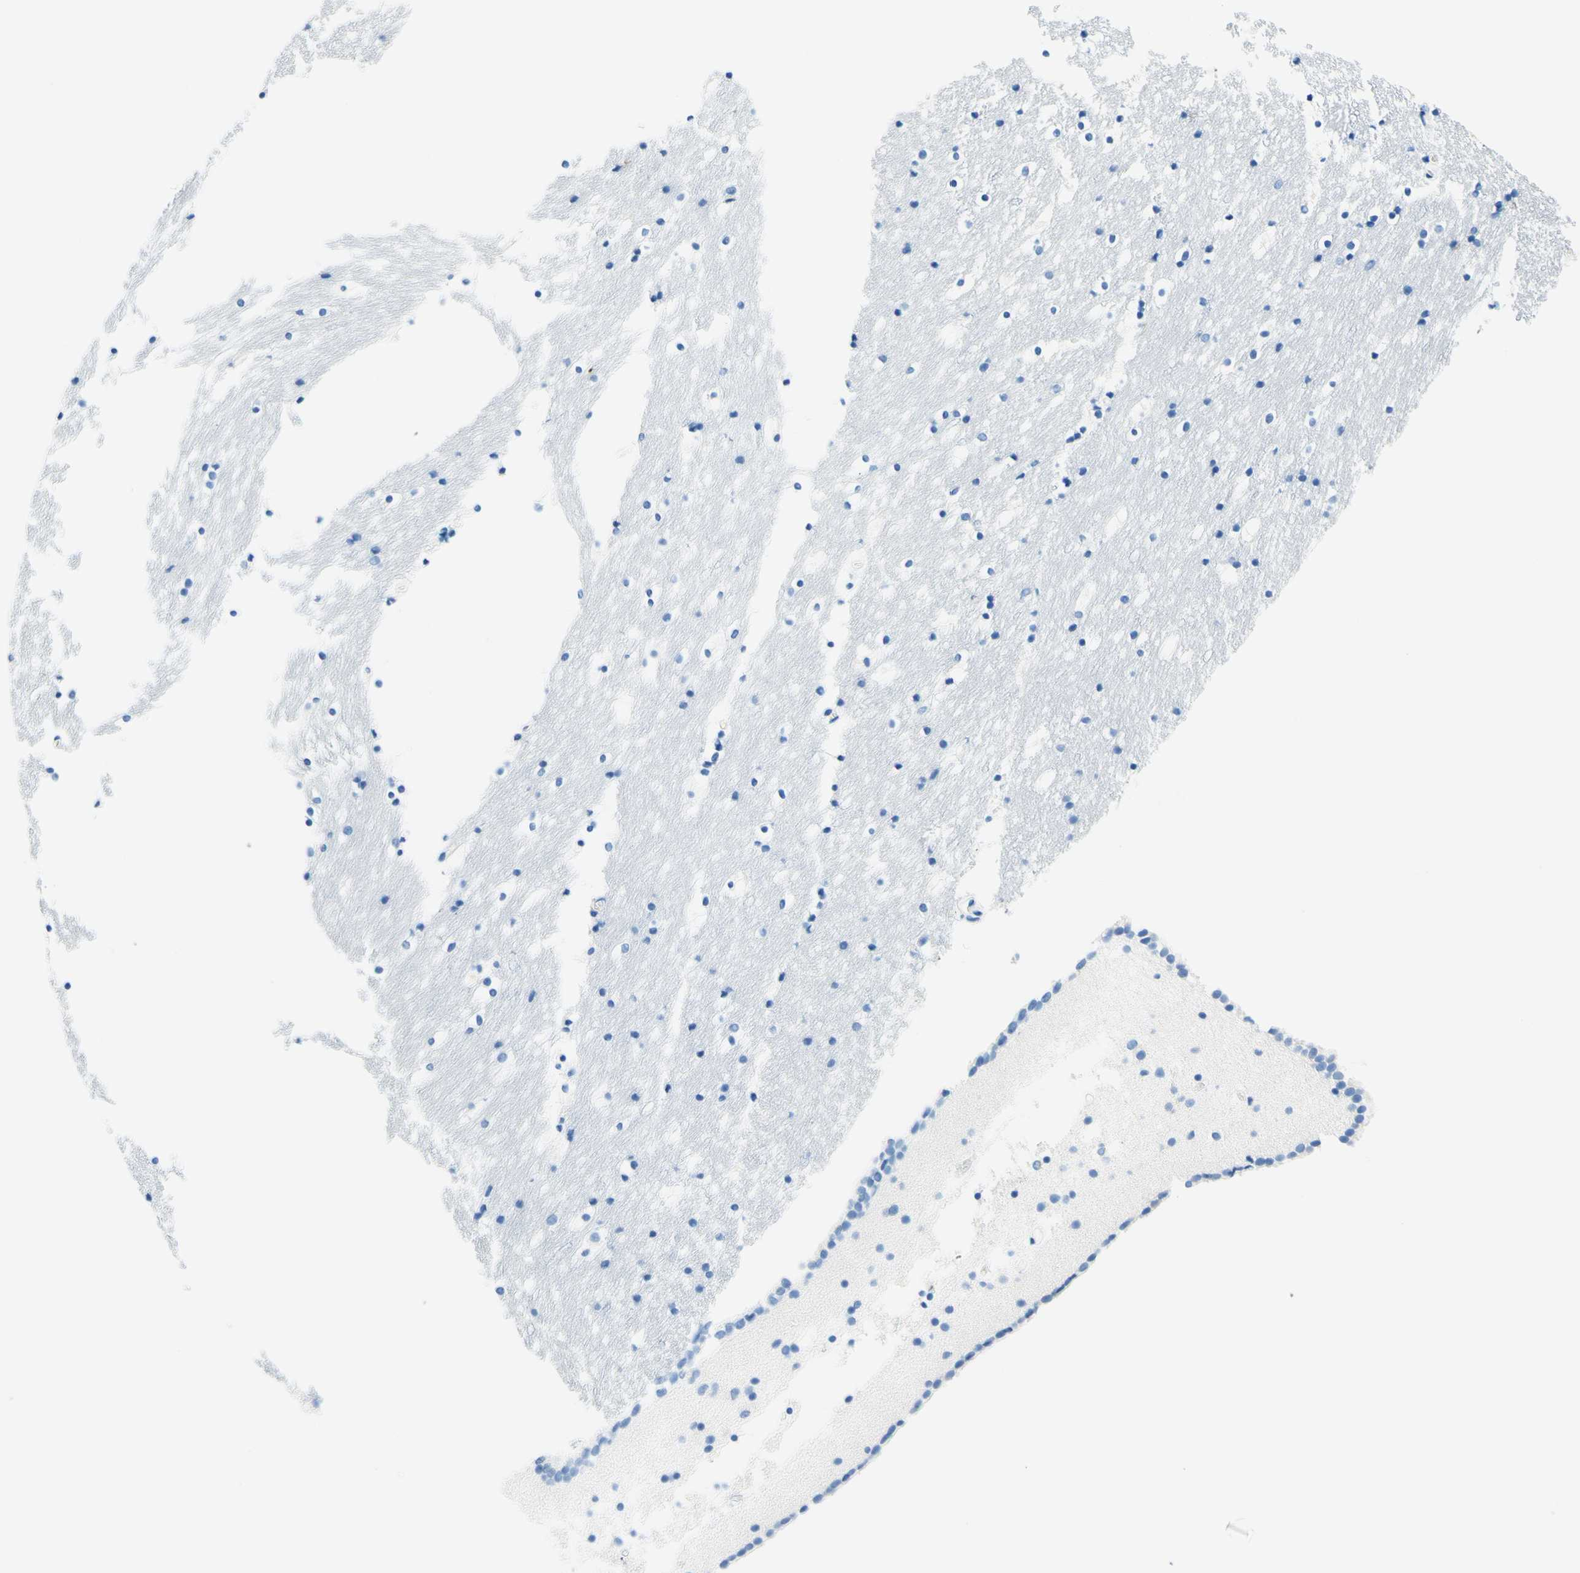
{"staining": {"intensity": "negative", "quantity": "none", "location": "none"}, "tissue": "caudate", "cell_type": "Glial cells", "image_type": "normal", "snomed": [{"axis": "morphology", "description": "Normal tissue, NOS"}, {"axis": "topography", "description": "Lateral ventricle wall"}], "caption": "Immunohistochemistry (IHC) of benign caudate exhibits no staining in glial cells.", "gene": "MFAP5", "patient": {"sex": "male", "age": 45}}